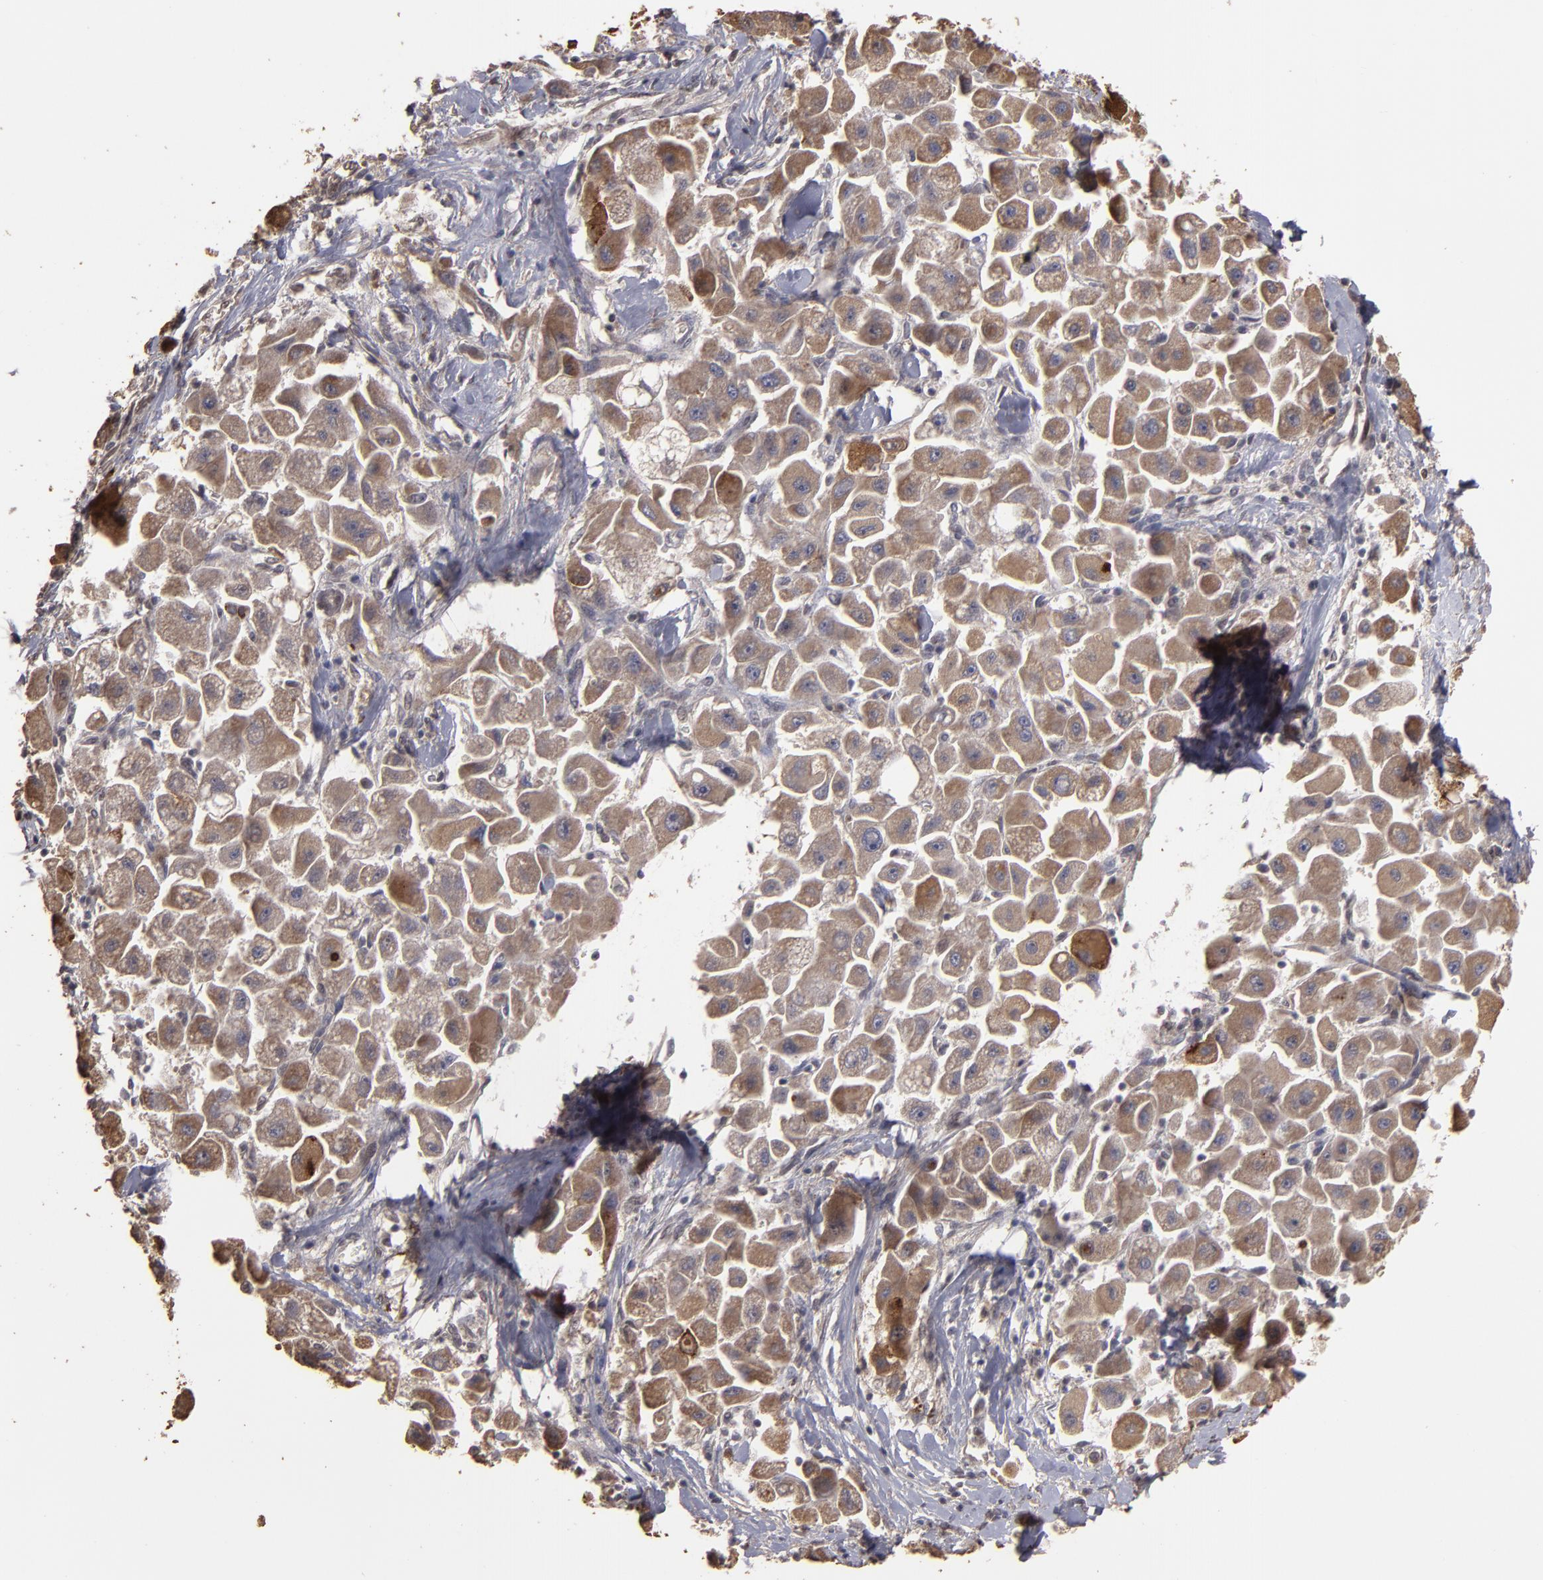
{"staining": {"intensity": "moderate", "quantity": ">75%", "location": "cytoplasmic/membranous"}, "tissue": "liver cancer", "cell_type": "Tumor cells", "image_type": "cancer", "snomed": [{"axis": "morphology", "description": "Carcinoma, Hepatocellular, NOS"}, {"axis": "topography", "description": "Liver"}], "caption": "Hepatocellular carcinoma (liver) tissue exhibits moderate cytoplasmic/membranous expression in approximately >75% of tumor cells", "gene": "CD55", "patient": {"sex": "male", "age": 24}}